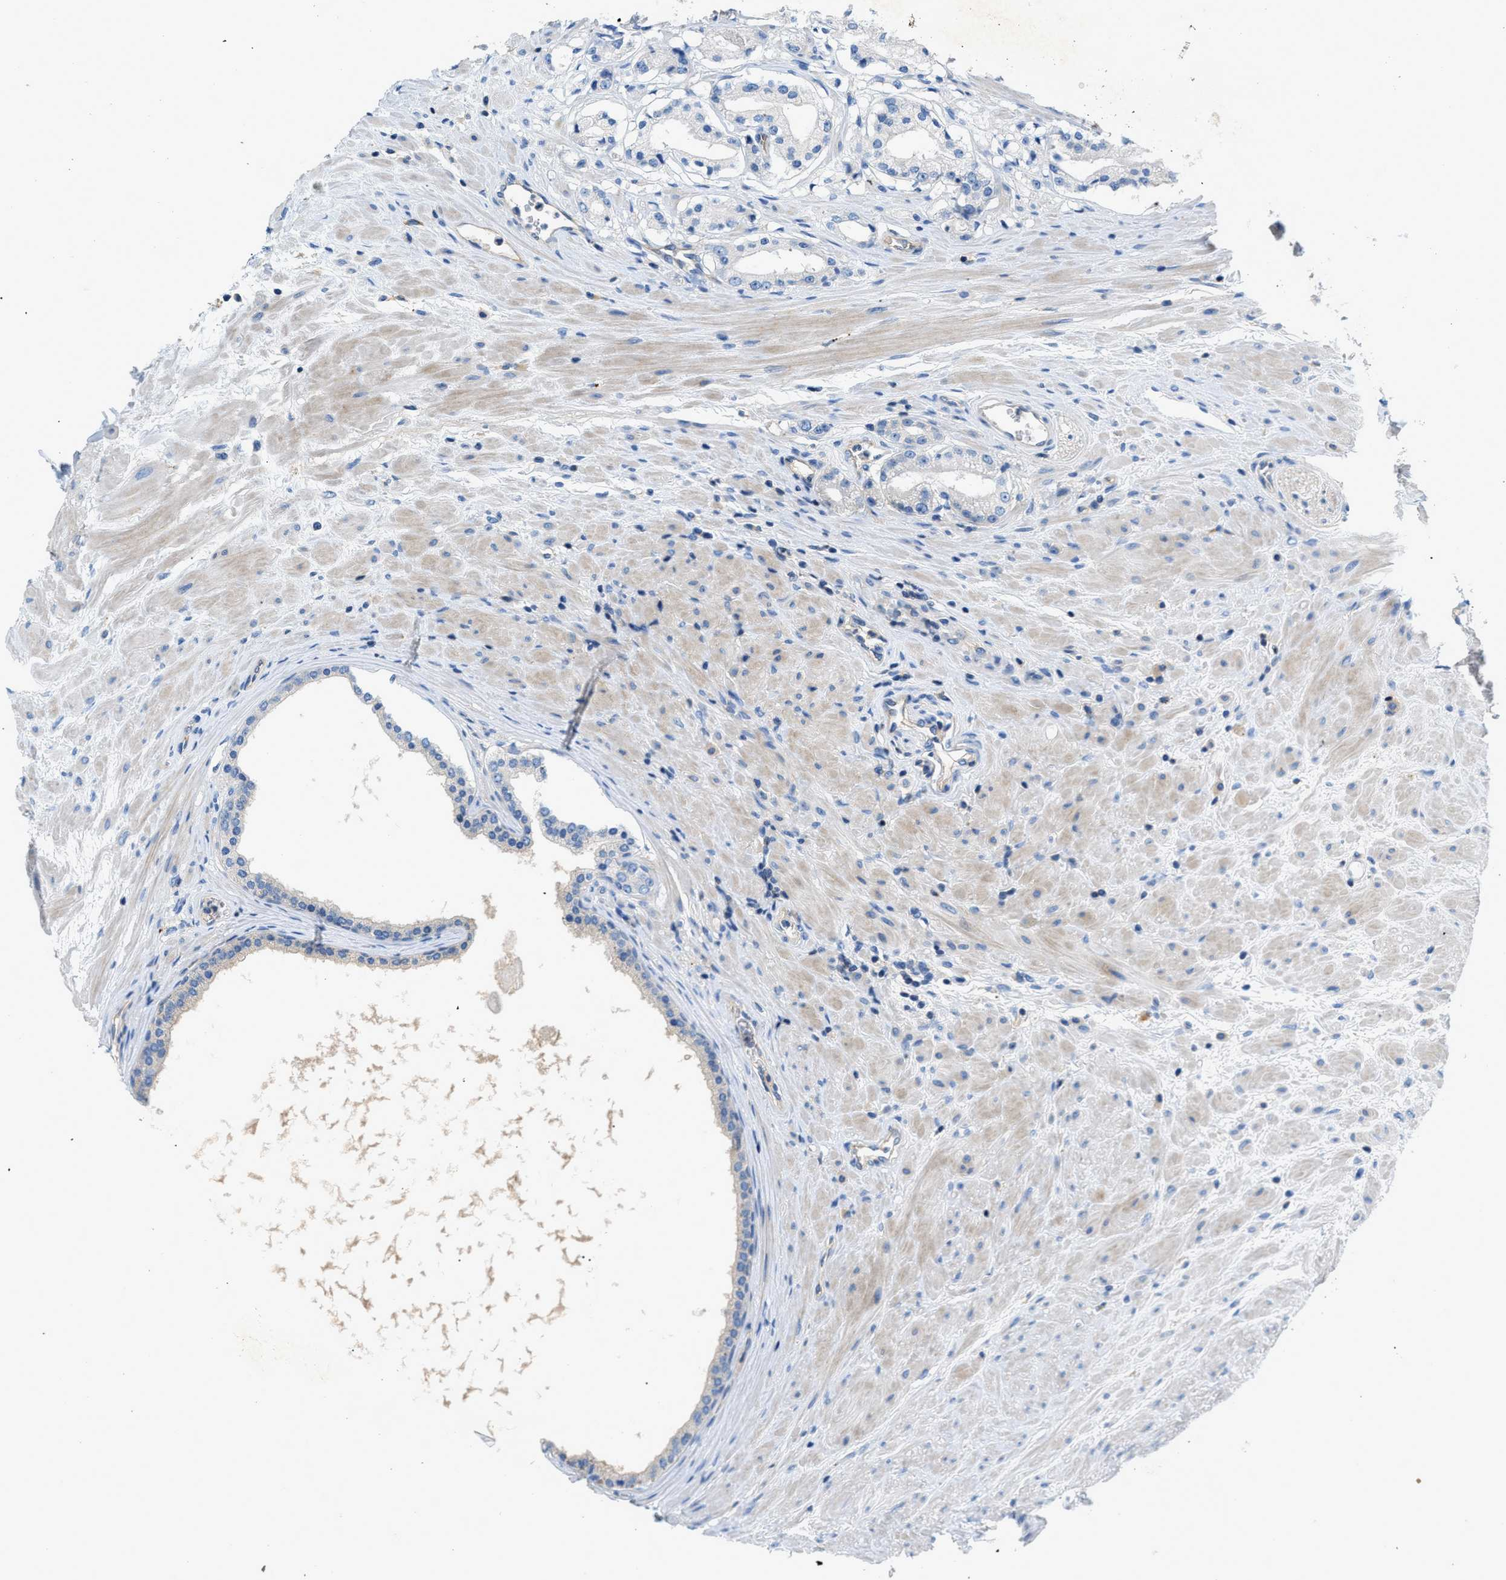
{"staining": {"intensity": "negative", "quantity": "none", "location": "none"}, "tissue": "prostate cancer", "cell_type": "Tumor cells", "image_type": "cancer", "snomed": [{"axis": "morphology", "description": "Adenocarcinoma, Low grade"}, {"axis": "topography", "description": "Prostate"}], "caption": "IHC photomicrograph of prostate cancer (adenocarcinoma (low-grade)) stained for a protein (brown), which displays no expression in tumor cells.", "gene": "ORAI1", "patient": {"sex": "male", "age": 63}}